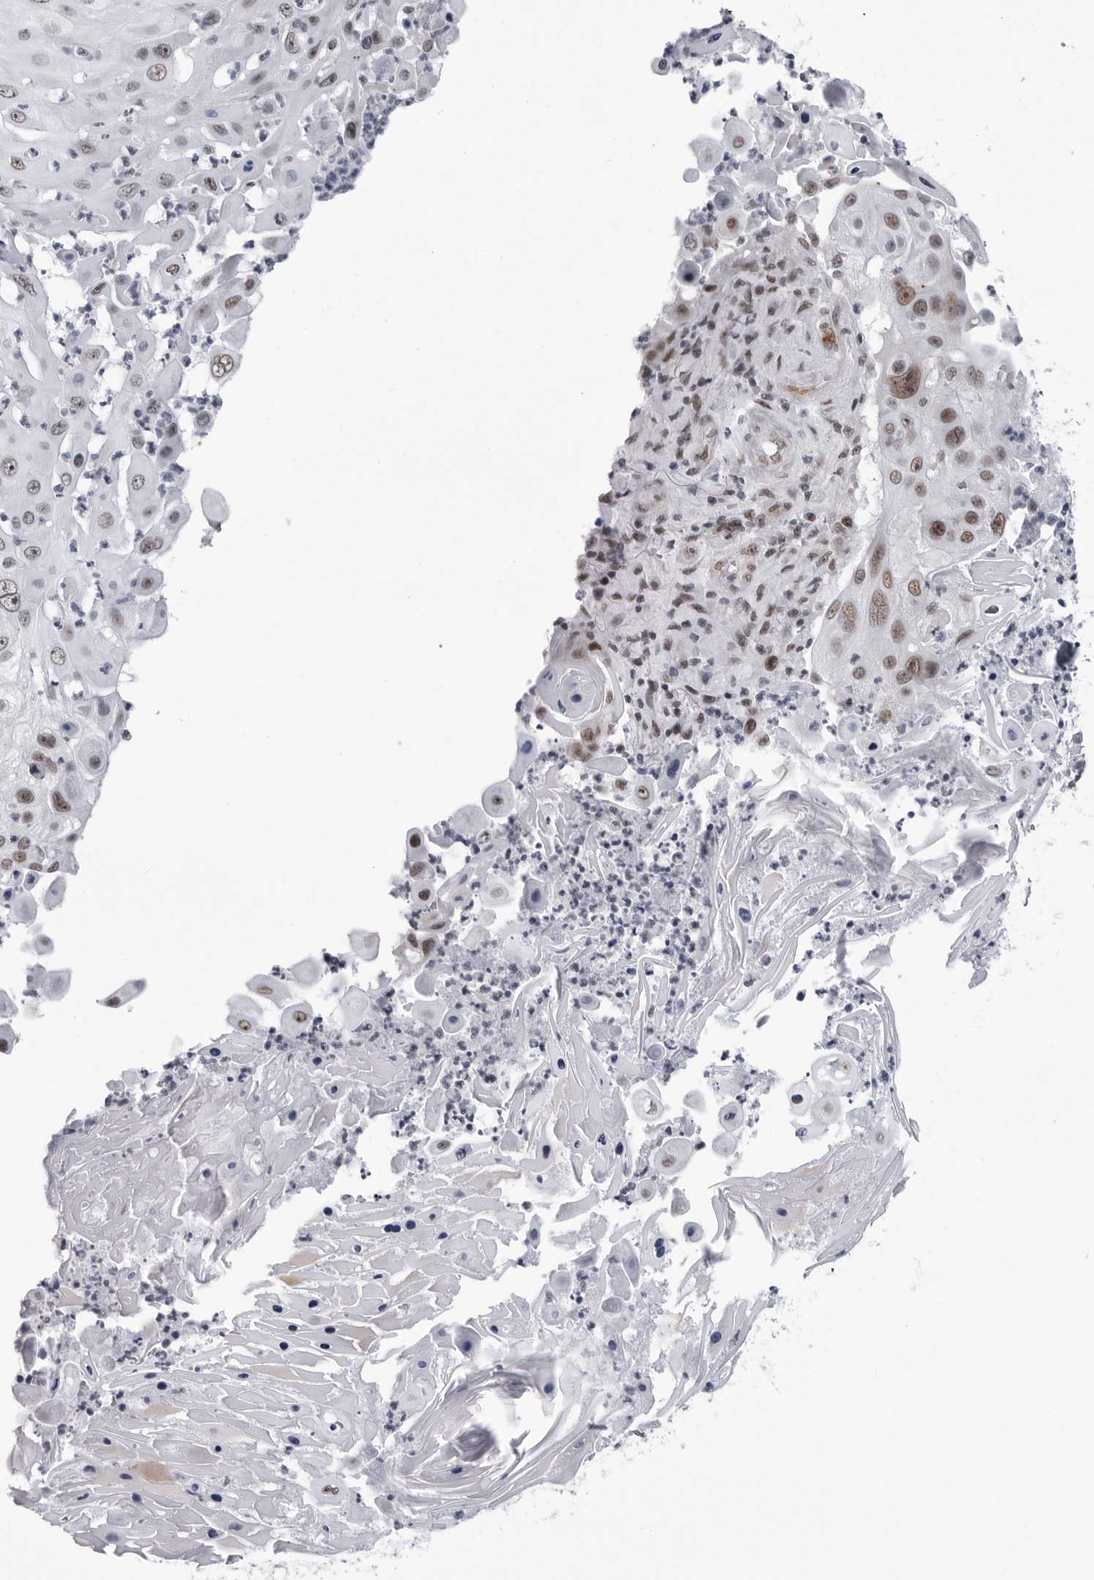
{"staining": {"intensity": "moderate", "quantity": "25%-75%", "location": "nuclear"}, "tissue": "skin cancer", "cell_type": "Tumor cells", "image_type": "cancer", "snomed": [{"axis": "morphology", "description": "Squamous cell carcinoma, NOS"}, {"axis": "topography", "description": "Skin"}], "caption": "Protein expression analysis of skin squamous cell carcinoma demonstrates moderate nuclear positivity in about 25%-75% of tumor cells. The protein of interest is shown in brown color, while the nuclei are stained blue.", "gene": "RNF26", "patient": {"sex": "female", "age": 44}}